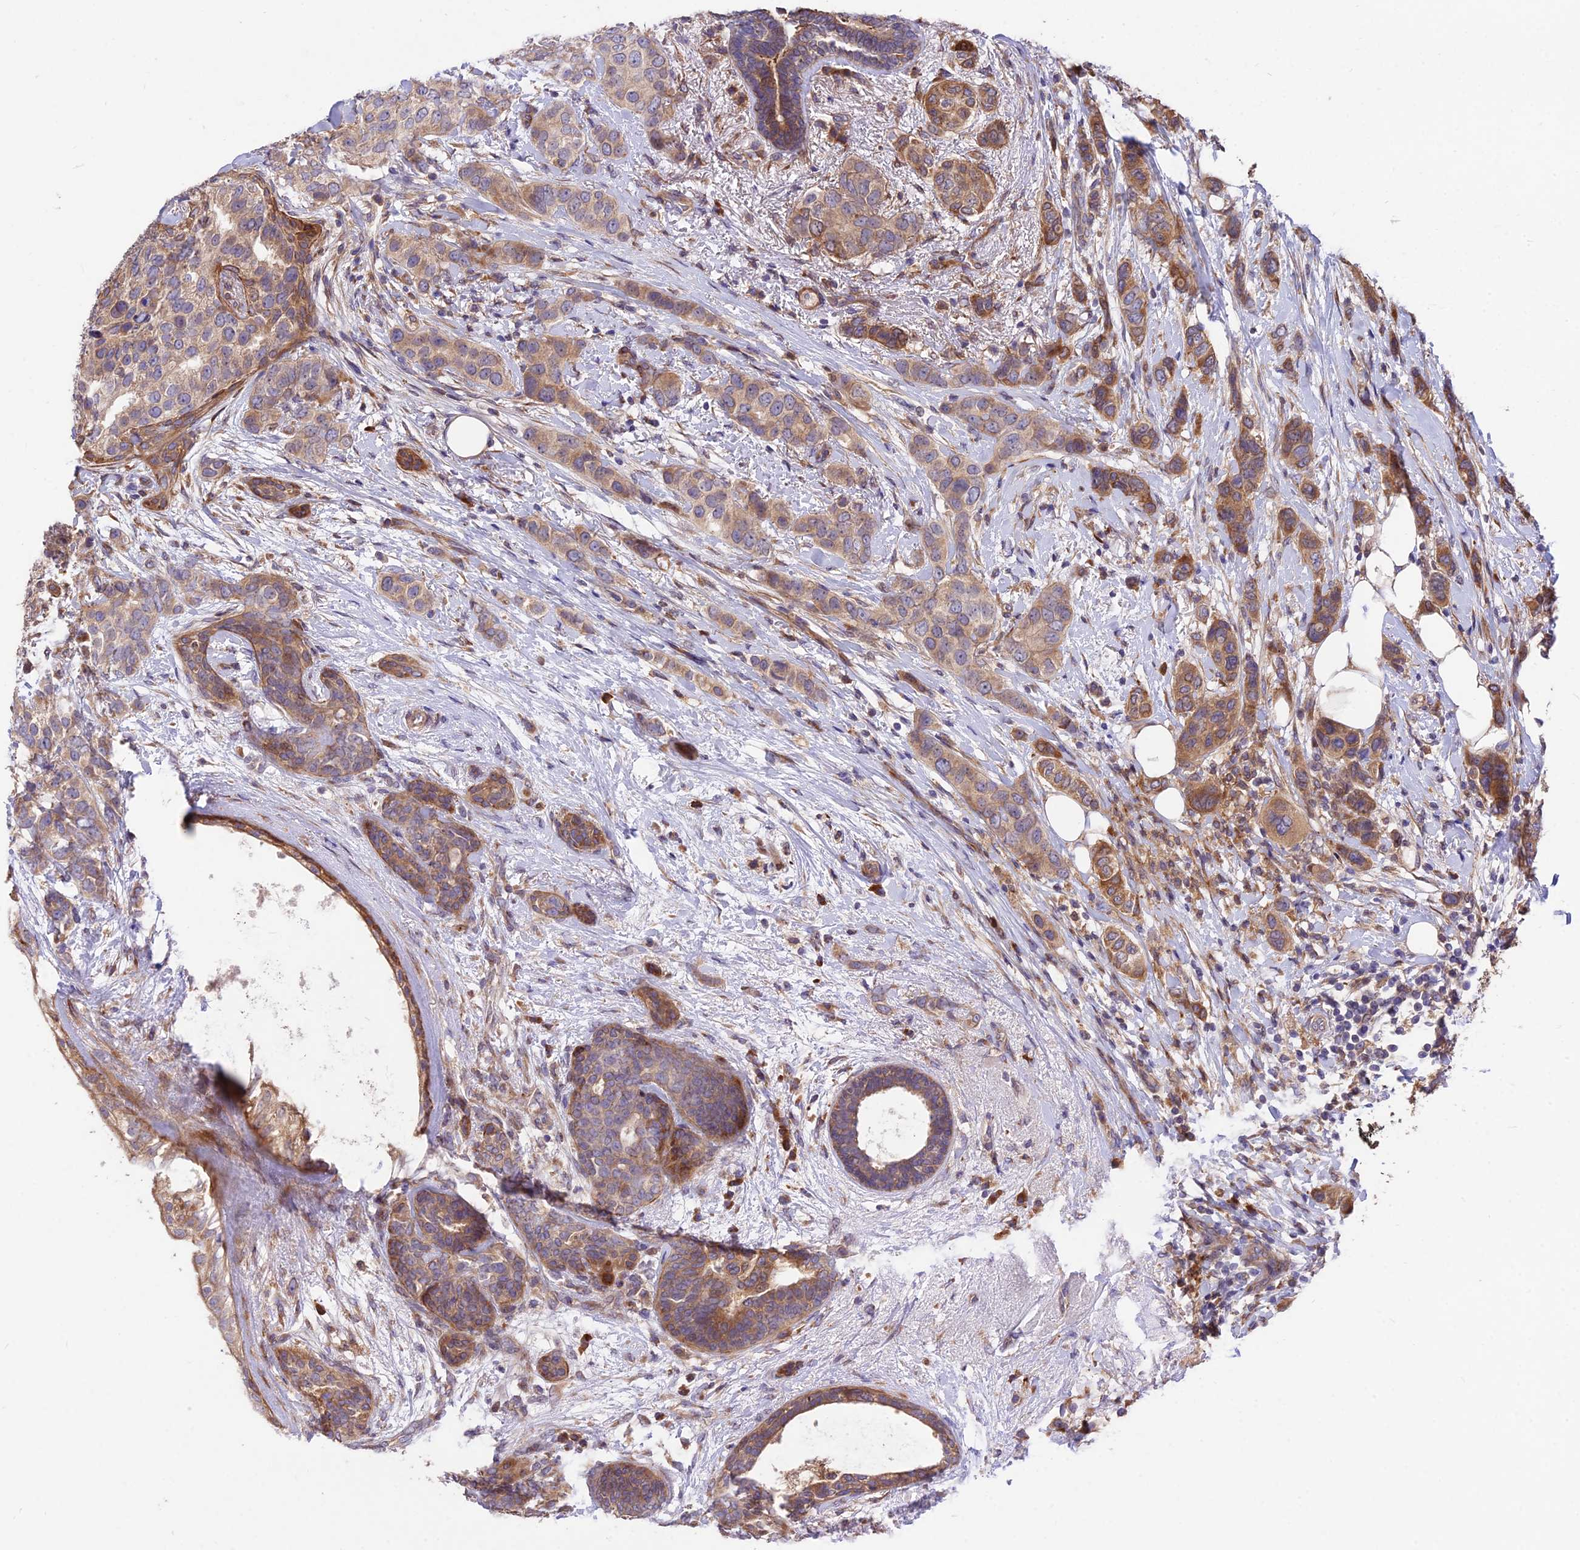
{"staining": {"intensity": "moderate", "quantity": ">75%", "location": "cytoplasmic/membranous"}, "tissue": "breast cancer", "cell_type": "Tumor cells", "image_type": "cancer", "snomed": [{"axis": "morphology", "description": "Lobular carcinoma"}, {"axis": "topography", "description": "Breast"}], "caption": "DAB (3,3'-diaminobenzidine) immunohistochemical staining of human breast cancer demonstrates moderate cytoplasmic/membranous protein staining in approximately >75% of tumor cells.", "gene": "ROCK1", "patient": {"sex": "female", "age": 51}}